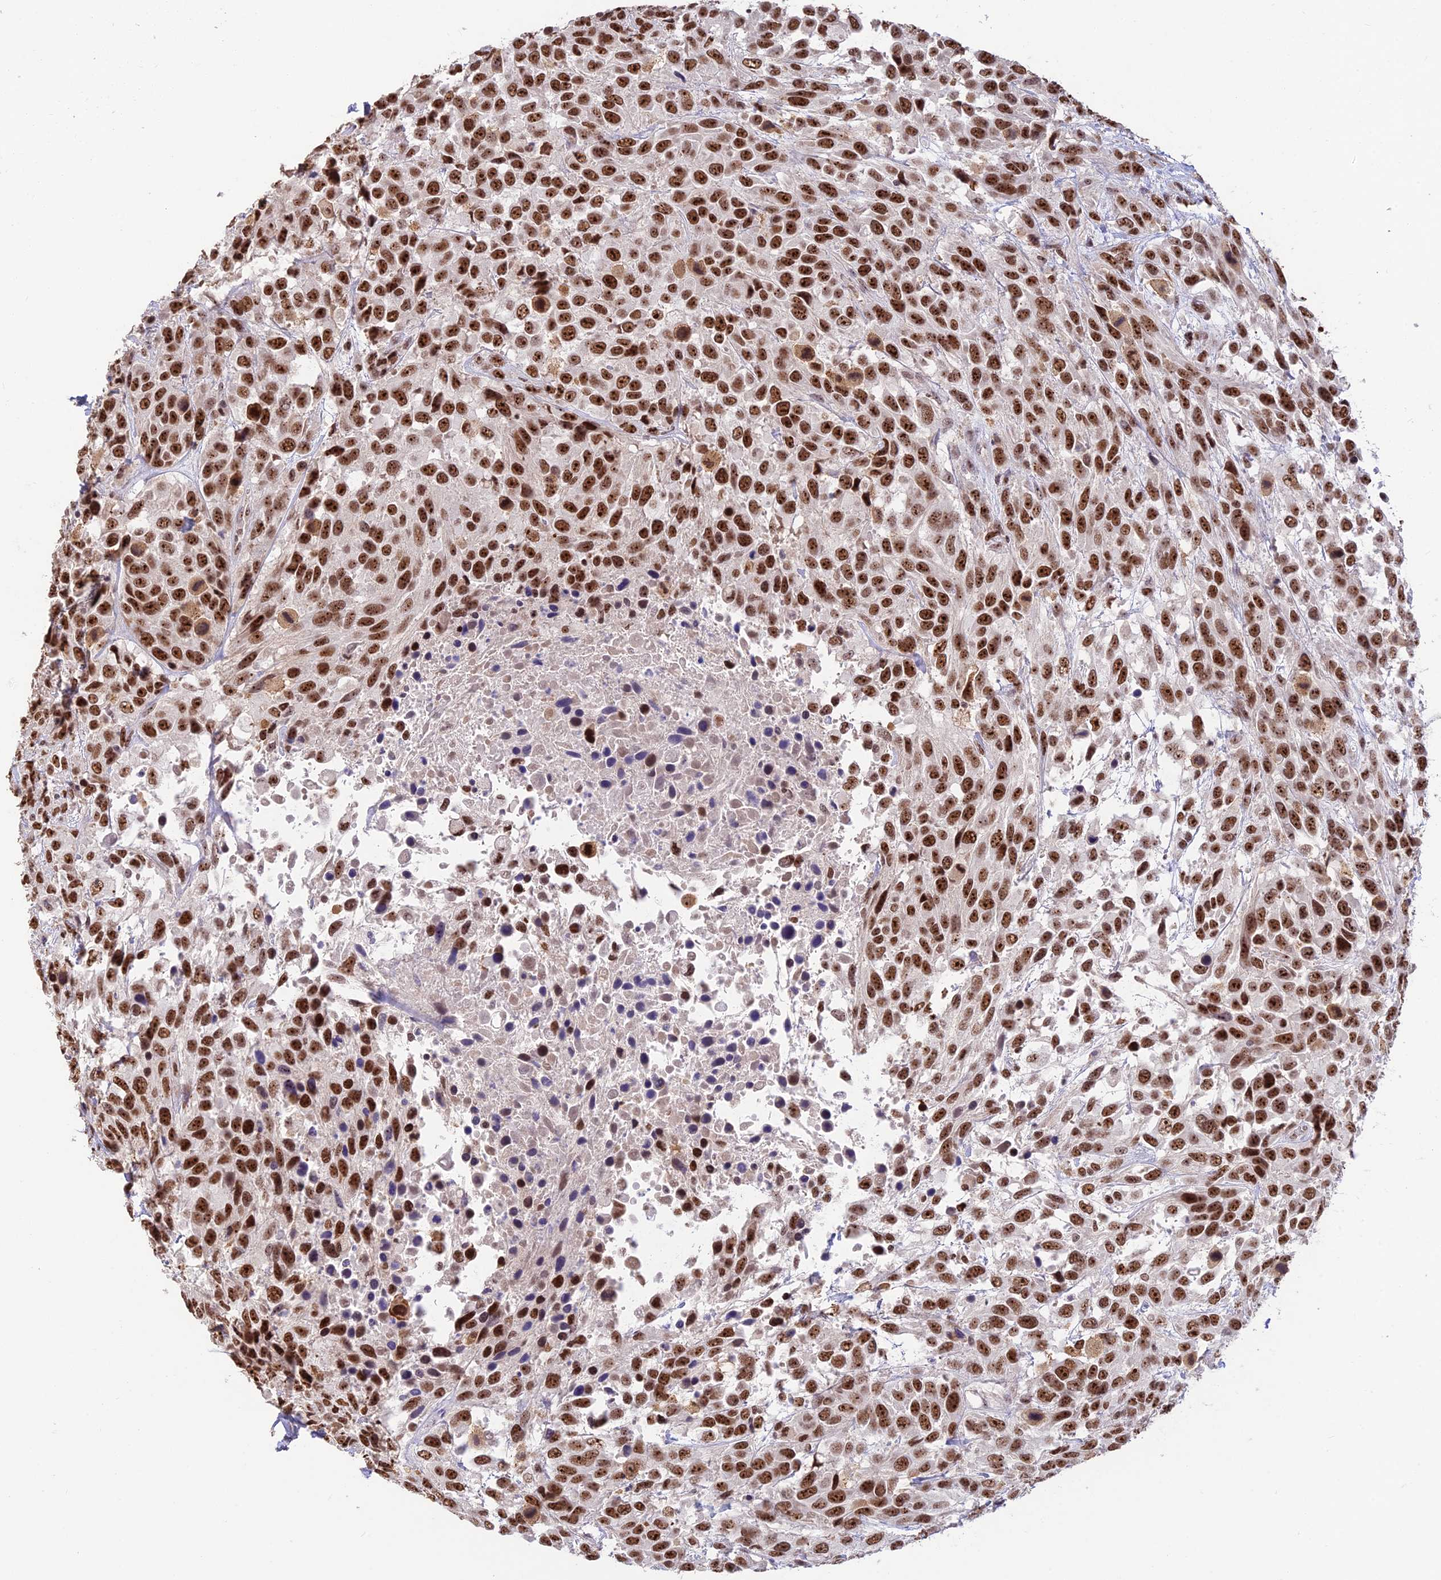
{"staining": {"intensity": "strong", "quantity": ">75%", "location": "nuclear"}, "tissue": "urothelial cancer", "cell_type": "Tumor cells", "image_type": "cancer", "snomed": [{"axis": "morphology", "description": "Urothelial carcinoma, High grade"}, {"axis": "topography", "description": "Urinary bladder"}], "caption": "The image shows immunohistochemical staining of high-grade urothelial carcinoma. There is strong nuclear staining is appreciated in about >75% of tumor cells. Using DAB (3,3'-diaminobenzidine) (brown) and hematoxylin (blue) stains, captured at high magnification using brightfield microscopy.", "gene": "POLR1G", "patient": {"sex": "female", "age": 70}}